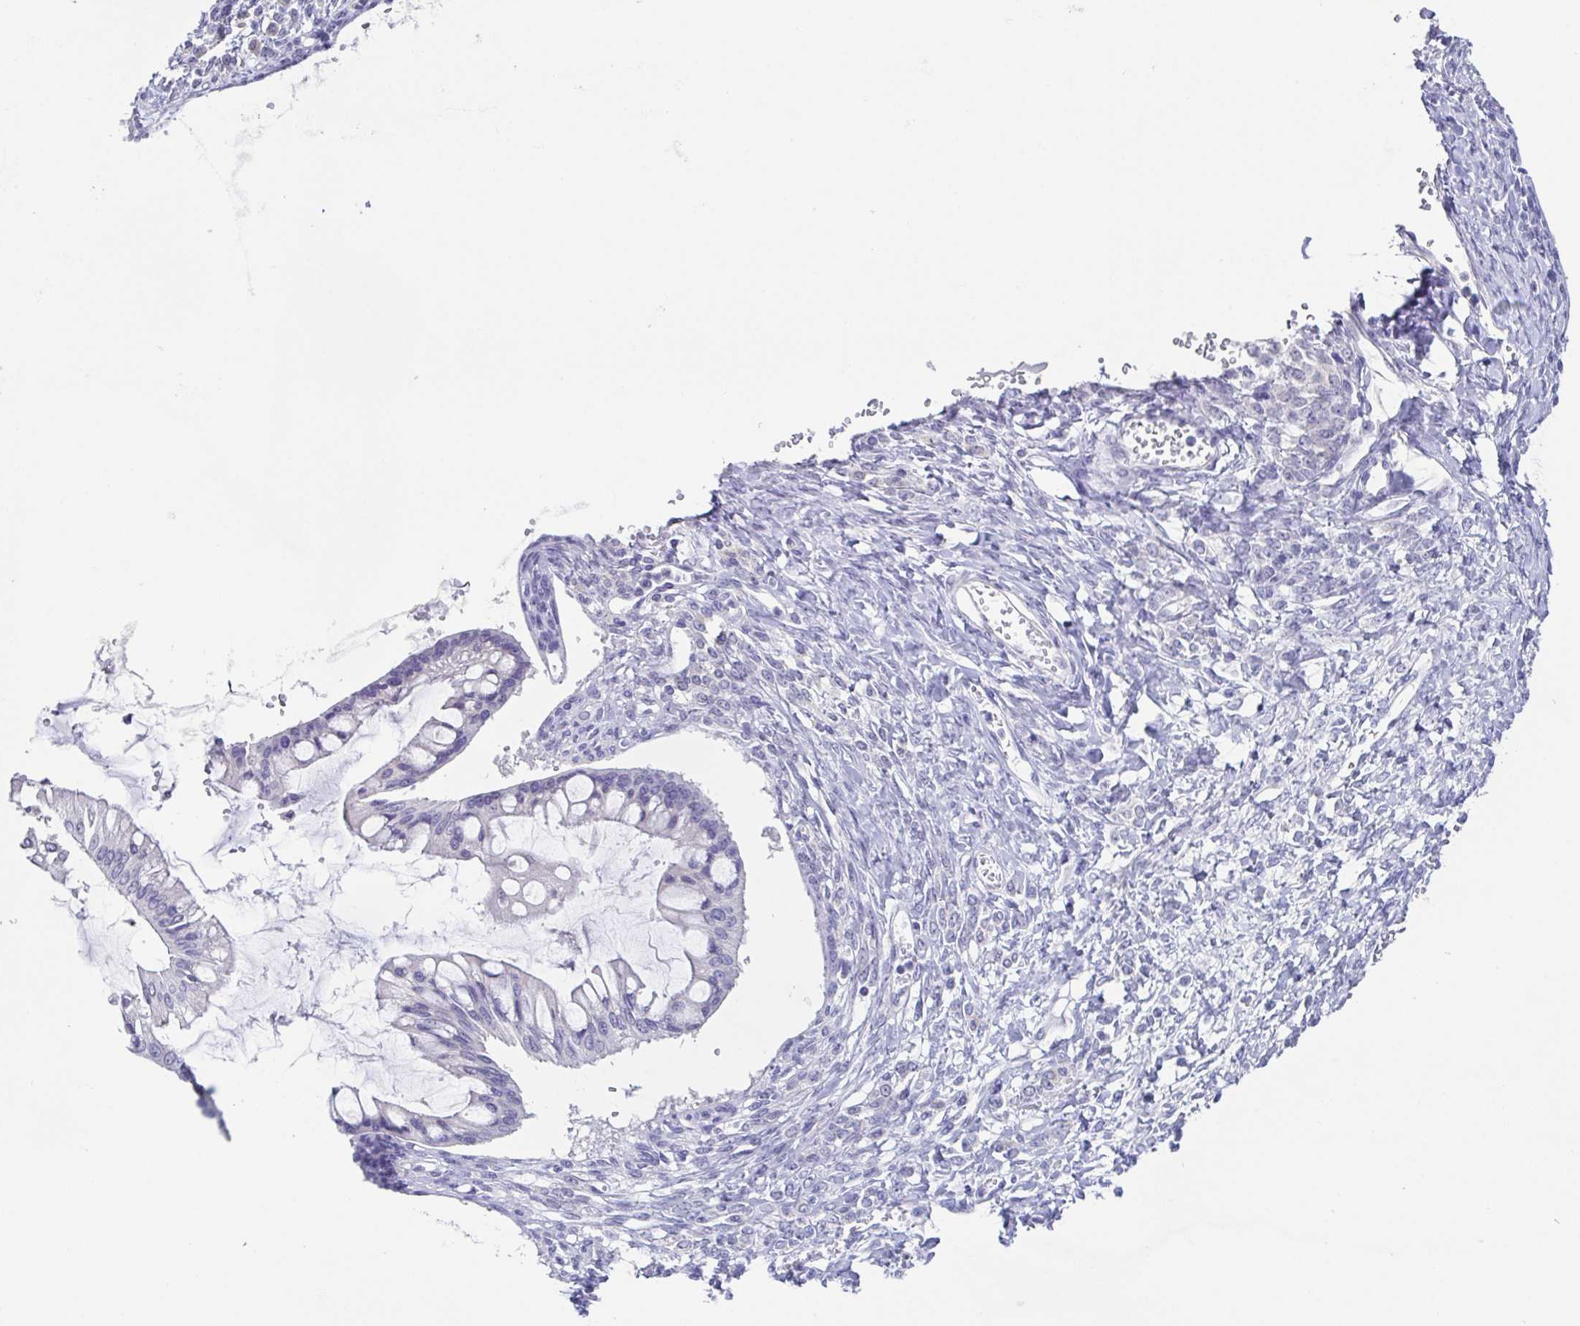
{"staining": {"intensity": "negative", "quantity": "none", "location": "none"}, "tissue": "ovarian cancer", "cell_type": "Tumor cells", "image_type": "cancer", "snomed": [{"axis": "morphology", "description": "Cystadenocarcinoma, mucinous, NOS"}, {"axis": "topography", "description": "Ovary"}], "caption": "Ovarian cancer was stained to show a protein in brown. There is no significant positivity in tumor cells.", "gene": "RDH11", "patient": {"sex": "female", "age": 73}}